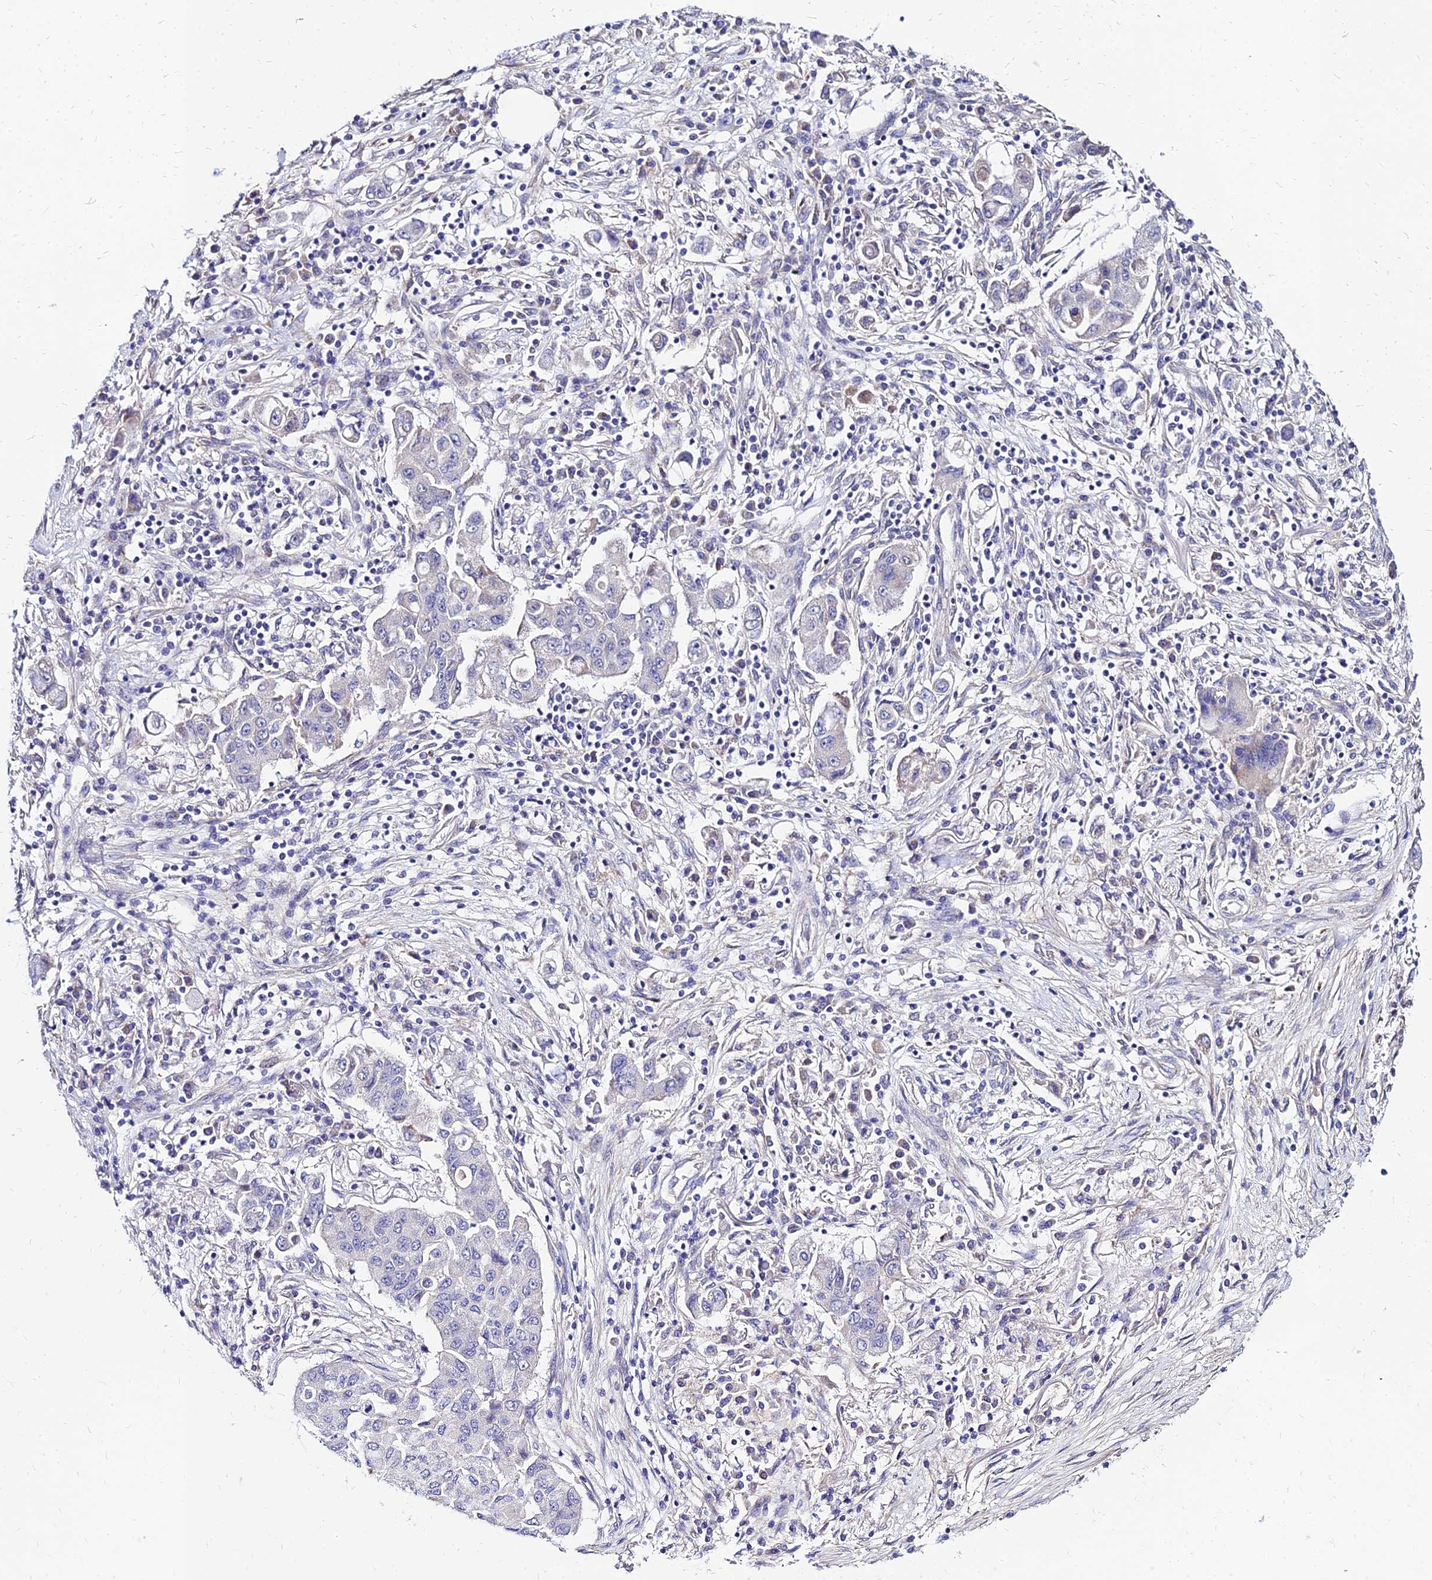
{"staining": {"intensity": "negative", "quantity": "none", "location": "none"}, "tissue": "lung cancer", "cell_type": "Tumor cells", "image_type": "cancer", "snomed": [{"axis": "morphology", "description": "Squamous cell carcinoma, NOS"}, {"axis": "topography", "description": "Lung"}], "caption": "DAB (3,3'-diaminobenzidine) immunohistochemical staining of lung squamous cell carcinoma demonstrates no significant positivity in tumor cells. (Stains: DAB IHC with hematoxylin counter stain, Microscopy: brightfield microscopy at high magnification).", "gene": "YEATS2", "patient": {"sex": "male", "age": 74}}